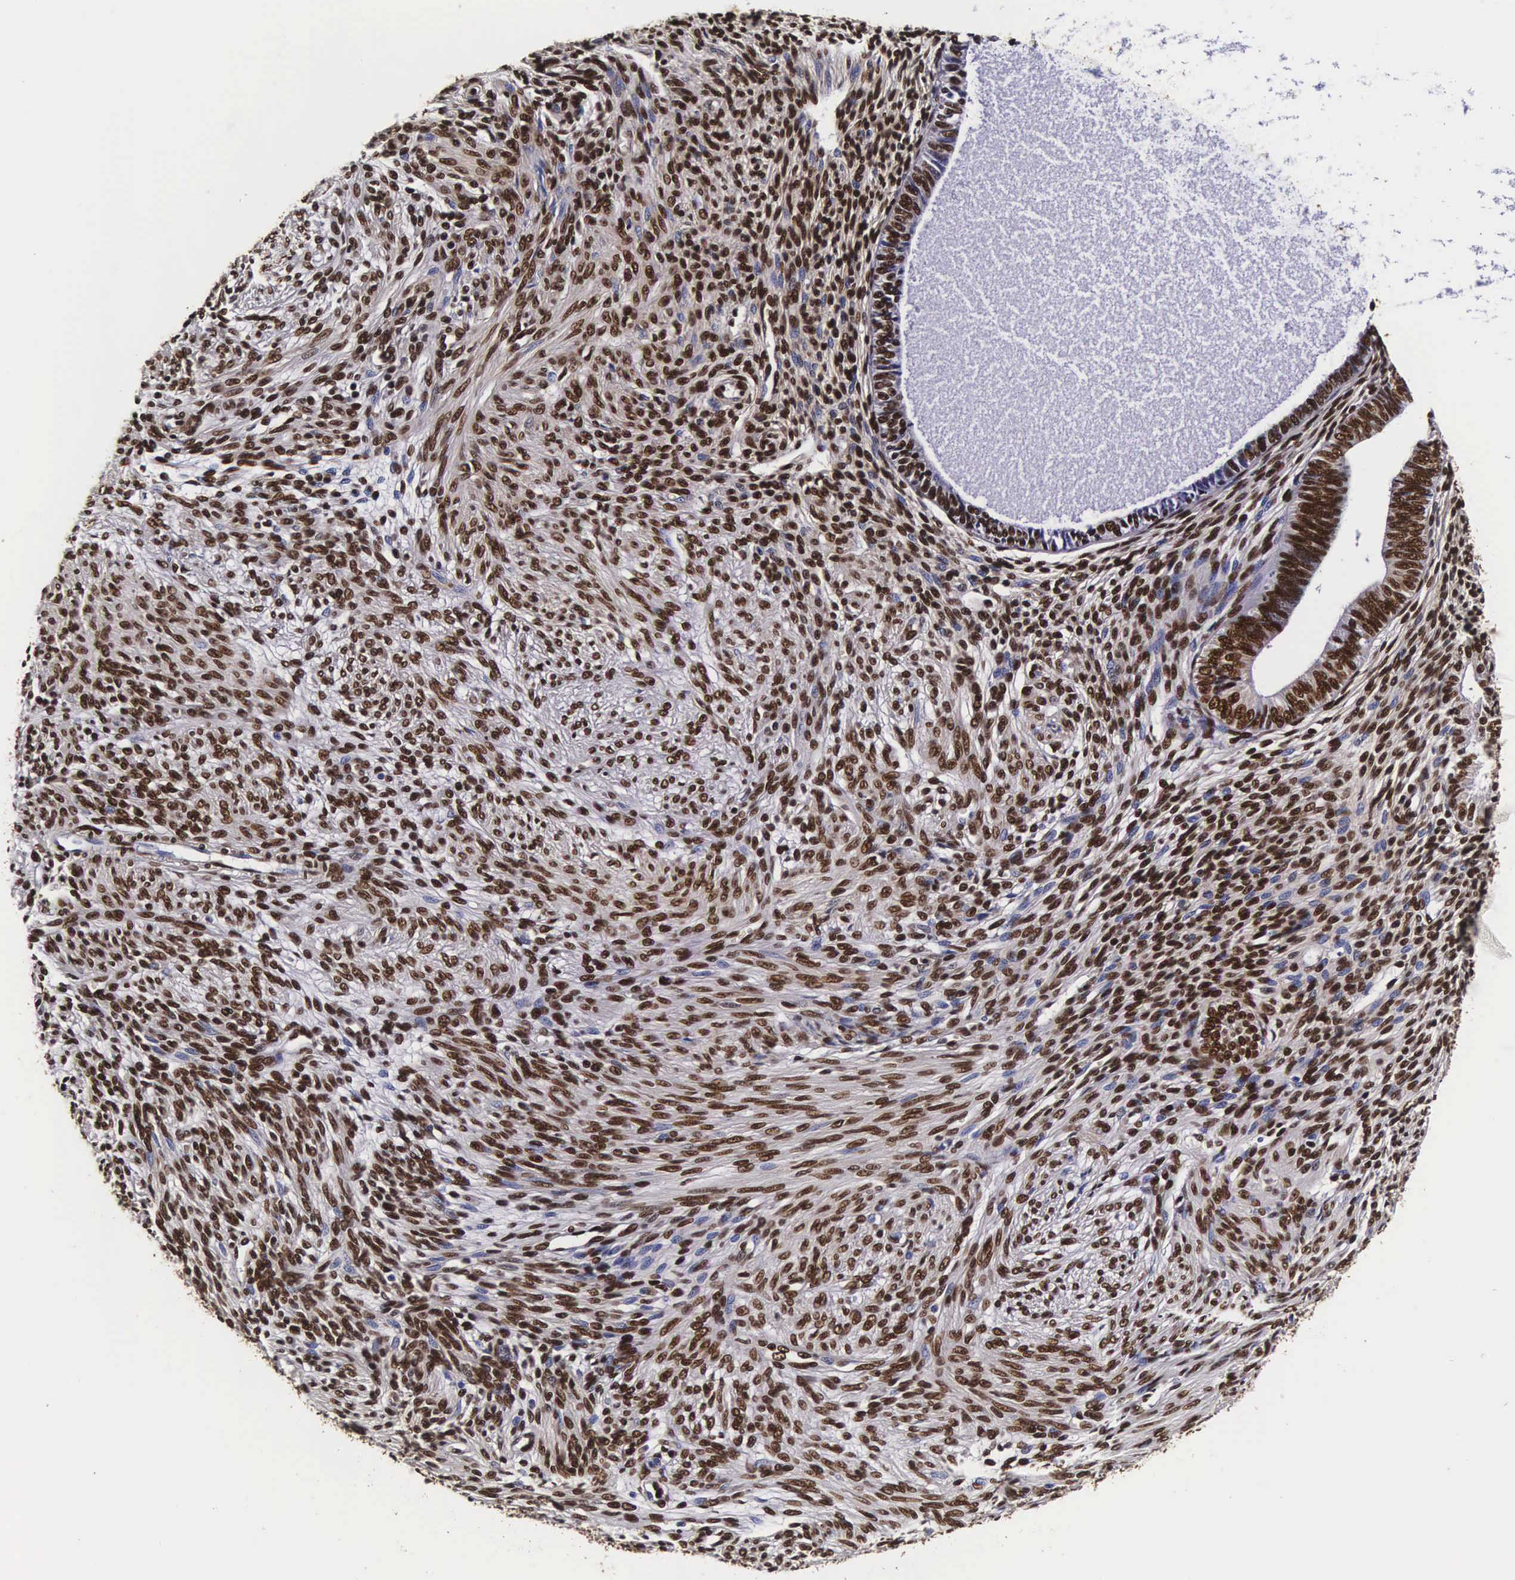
{"staining": {"intensity": "moderate", "quantity": ">75%", "location": "nuclear"}, "tissue": "endometrium", "cell_type": "Cells in endometrial stroma", "image_type": "normal", "snomed": [{"axis": "morphology", "description": "Normal tissue, NOS"}, {"axis": "topography", "description": "Endometrium"}], "caption": "Endometrium stained with a brown dye shows moderate nuclear positive positivity in about >75% of cells in endometrial stroma.", "gene": "BCL2L2", "patient": {"sex": "female", "age": 82}}